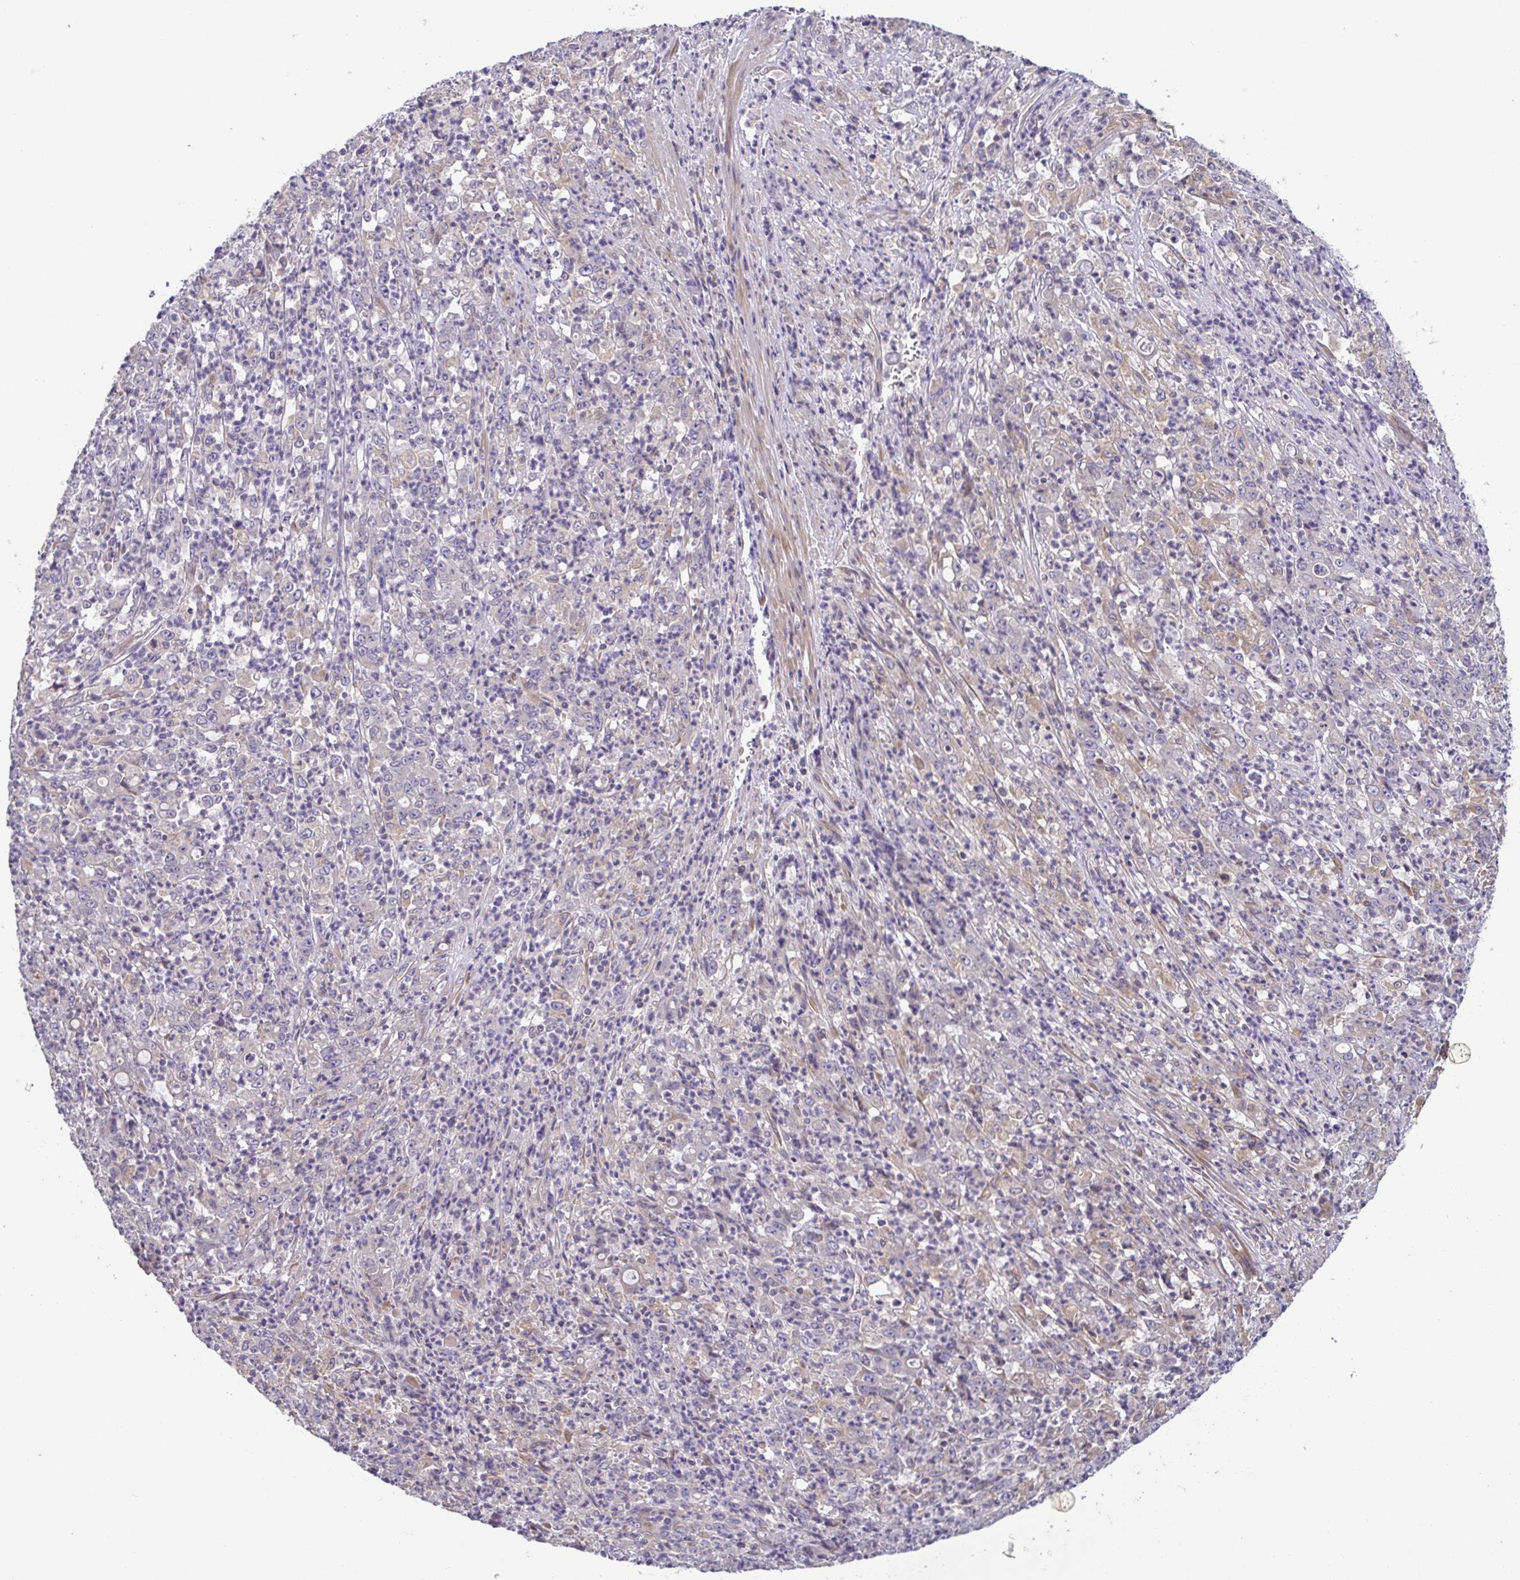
{"staining": {"intensity": "weak", "quantity": "<25%", "location": "cytoplasmic/membranous"}, "tissue": "stomach cancer", "cell_type": "Tumor cells", "image_type": "cancer", "snomed": [{"axis": "morphology", "description": "Adenocarcinoma, NOS"}, {"axis": "topography", "description": "Stomach, lower"}], "caption": "Immunohistochemical staining of stomach cancer (adenocarcinoma) shows no significant expression in tumor cells. (DAB immunohistochemistry, high magnification).", "gene": "LMF2", "patient": {"sex": "female", "age": 71}}